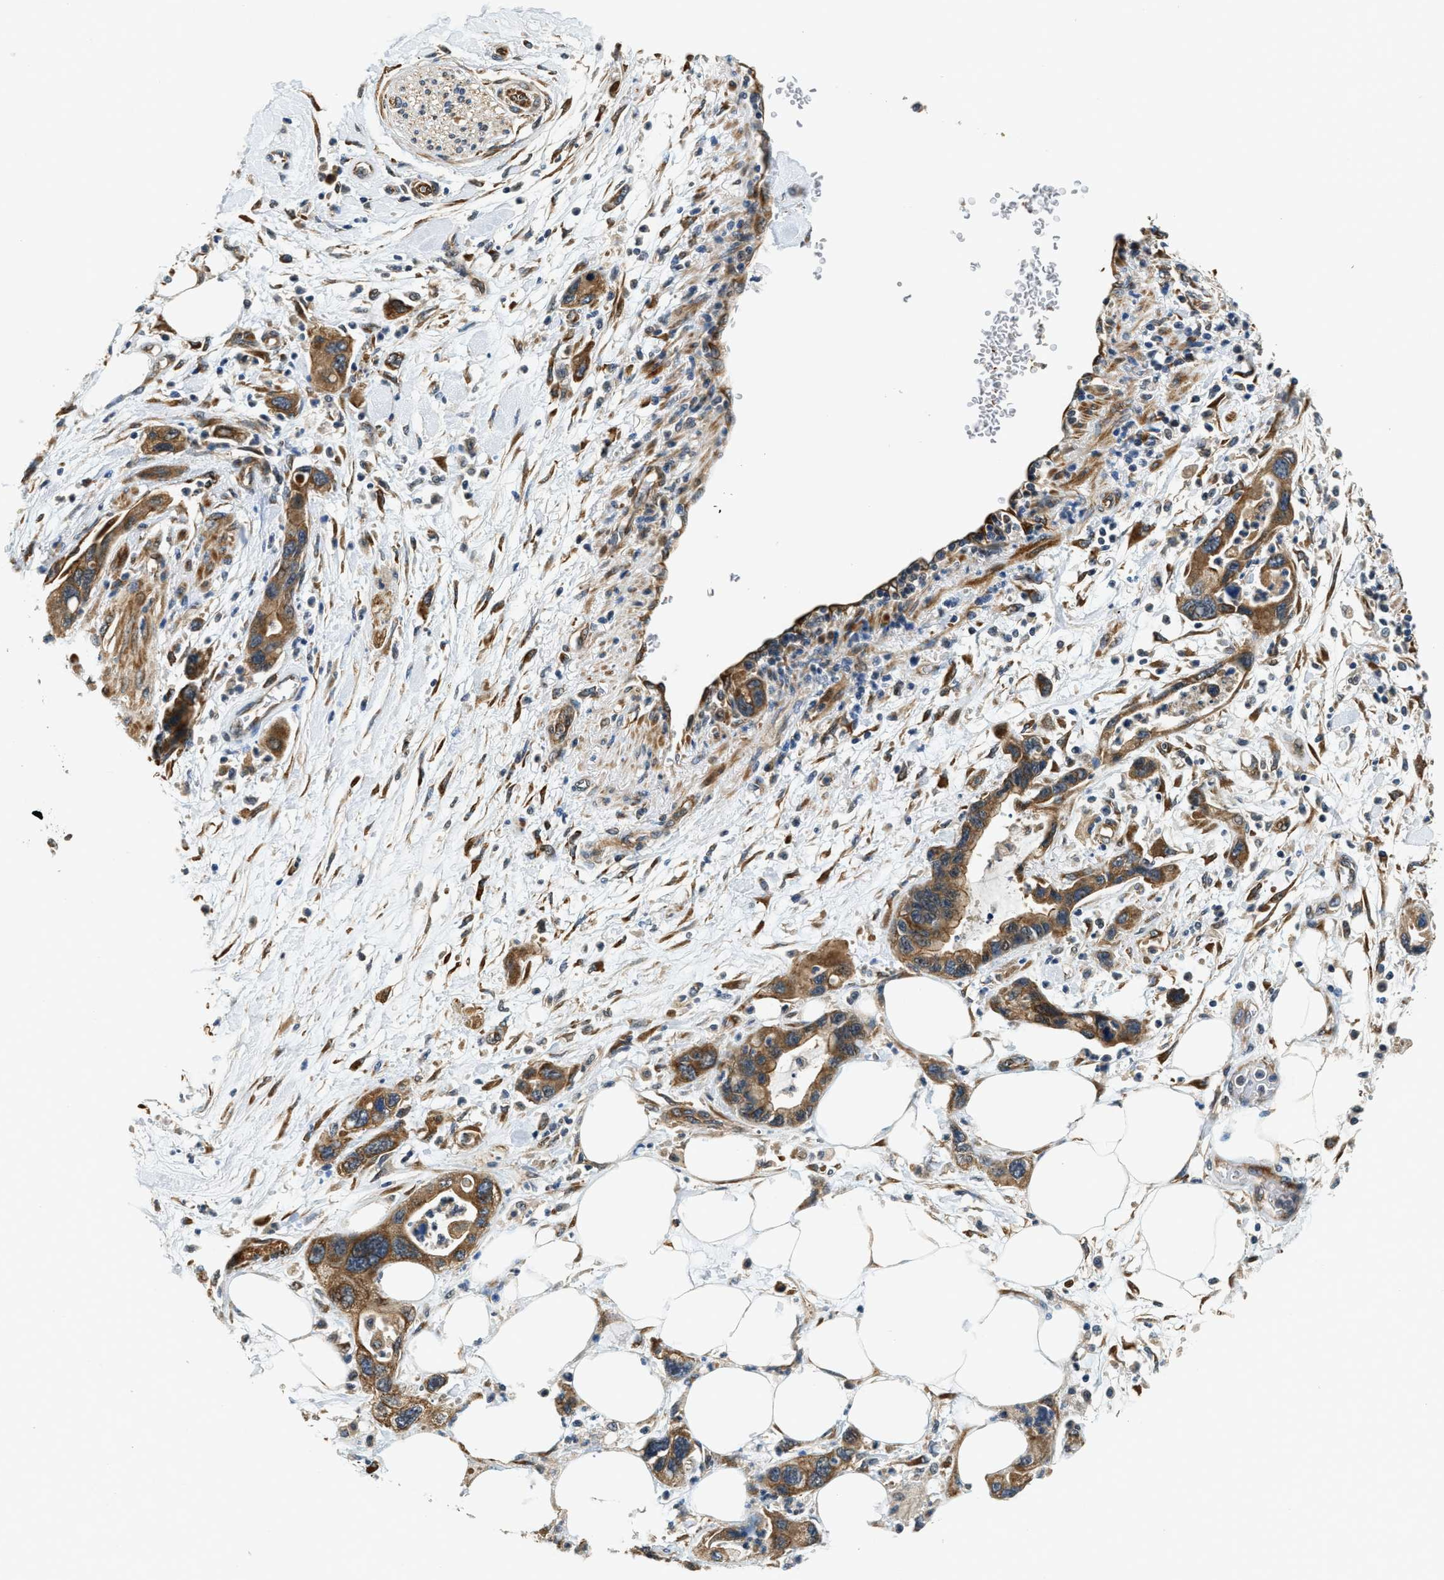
{"staining": {"intensity": "moderate", "quantity": ">75%", "location": "cytoplasmic/membranous"}, "tissue": "pancreatic cancer", "cell_type": "Tumor cells", "image_type": "cancer", "snomed": [{"axis": "morphology", "description": "Normal tissue, NOS"}, {"axis": "morphology", "description": "Adenocarcinoma, NOS"}, {"axis": "topography", "description": "Pancreas"}], "caption": "Pancreatic adenocarcinoma stained for a protein demonstrates moderate cytoplasmic/membranous positivity in tumor cells.", "gene": "ALOX12", "patient": {"sex": "female", "age": 71}}